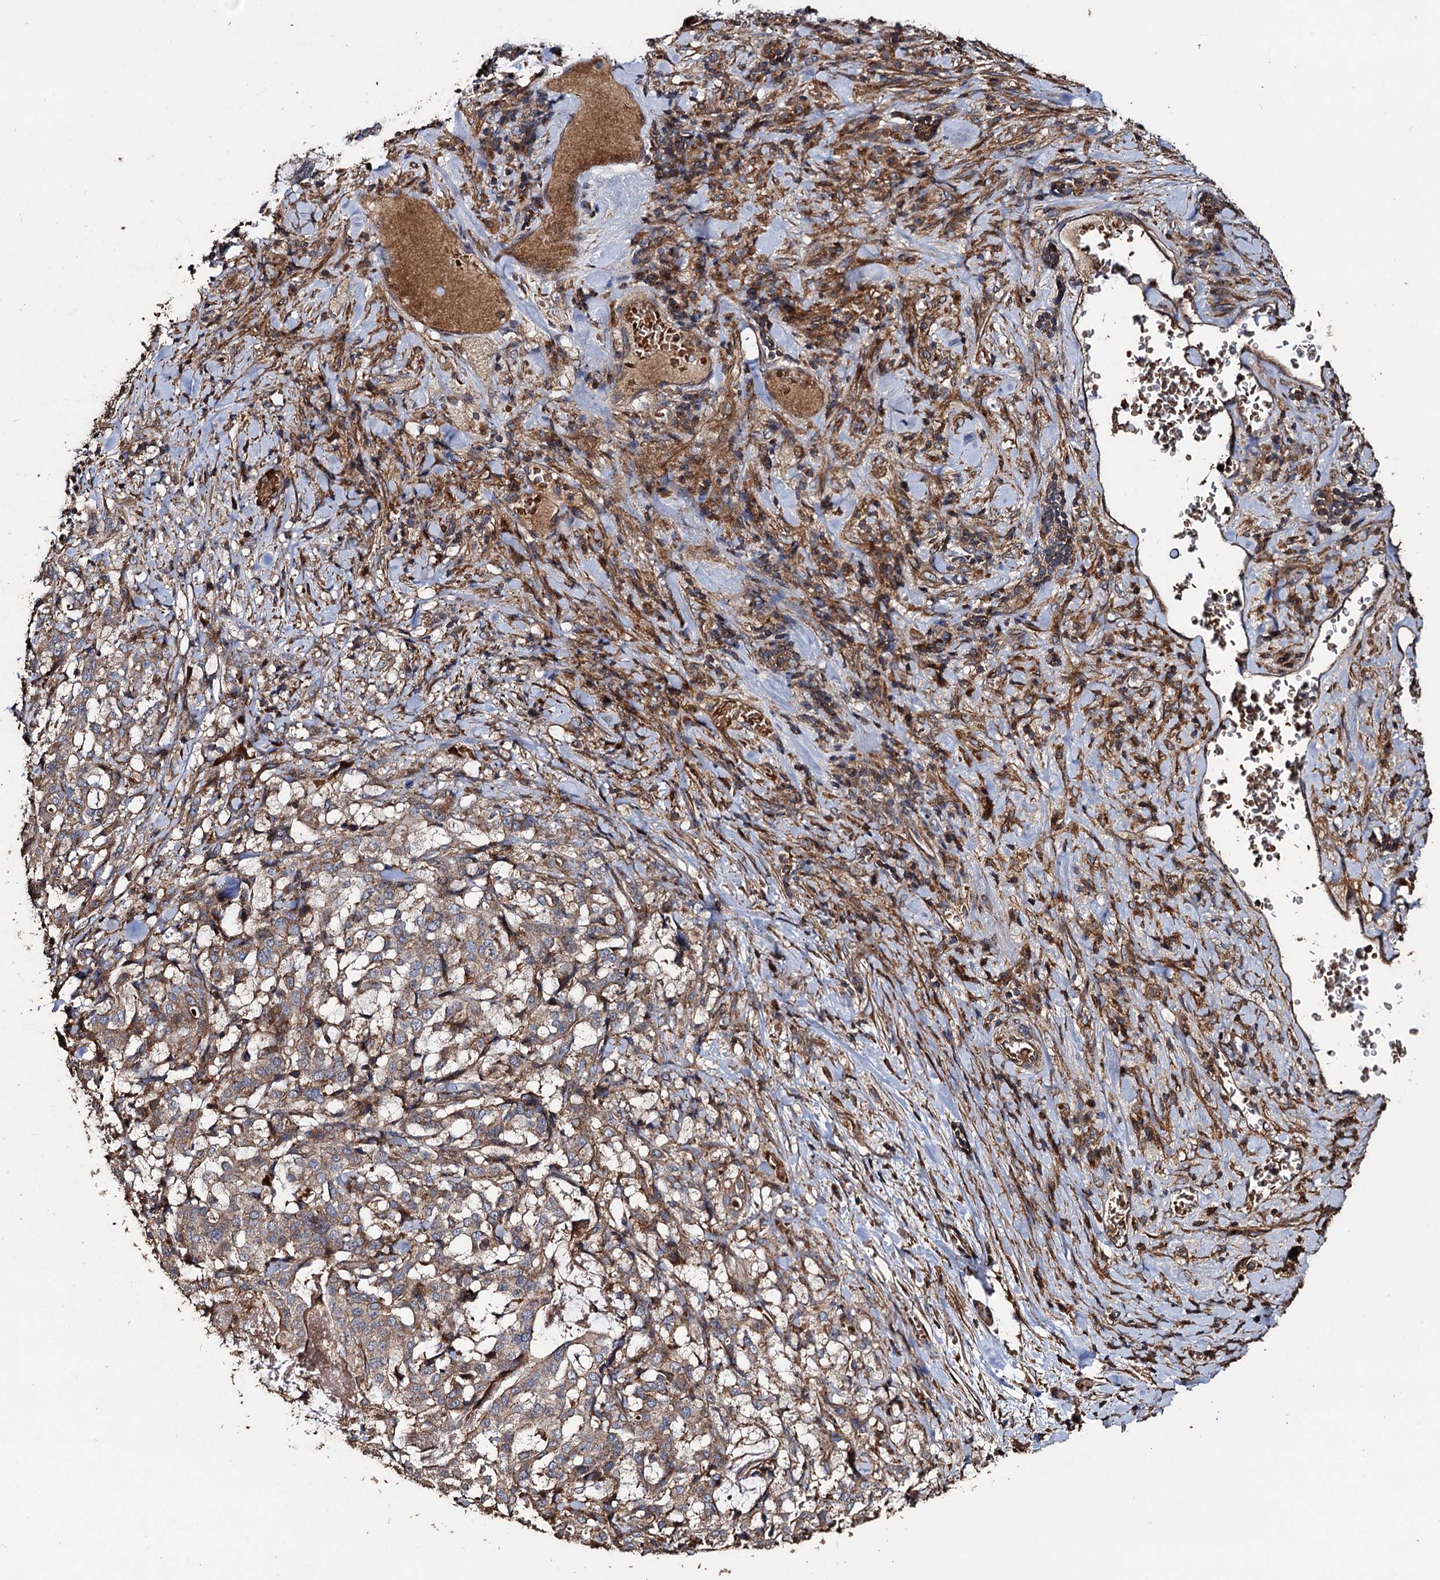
{"staining": {"intensity": "moderate", "quantity": "<25%", "location": "cytoplasmic/membranous"}, "tissue": "stomach cancer", "cell_type": "Tumor cells", "image_type": "cancer", "snomed": [{"axis": "morphology", "description": "Adenocarcinoma, NOS"}, {"axis": "topography", "description": "Stomach"}], "caption": "Protein positivity by immunohistochemistry (IHC) shows moderate cytoplasmic/membranous expression in approximately <25% of tumor cells in stomach cancer.", "gene": "NOTCH2NLA", "patient": {"sex": "male", "age": 48}}